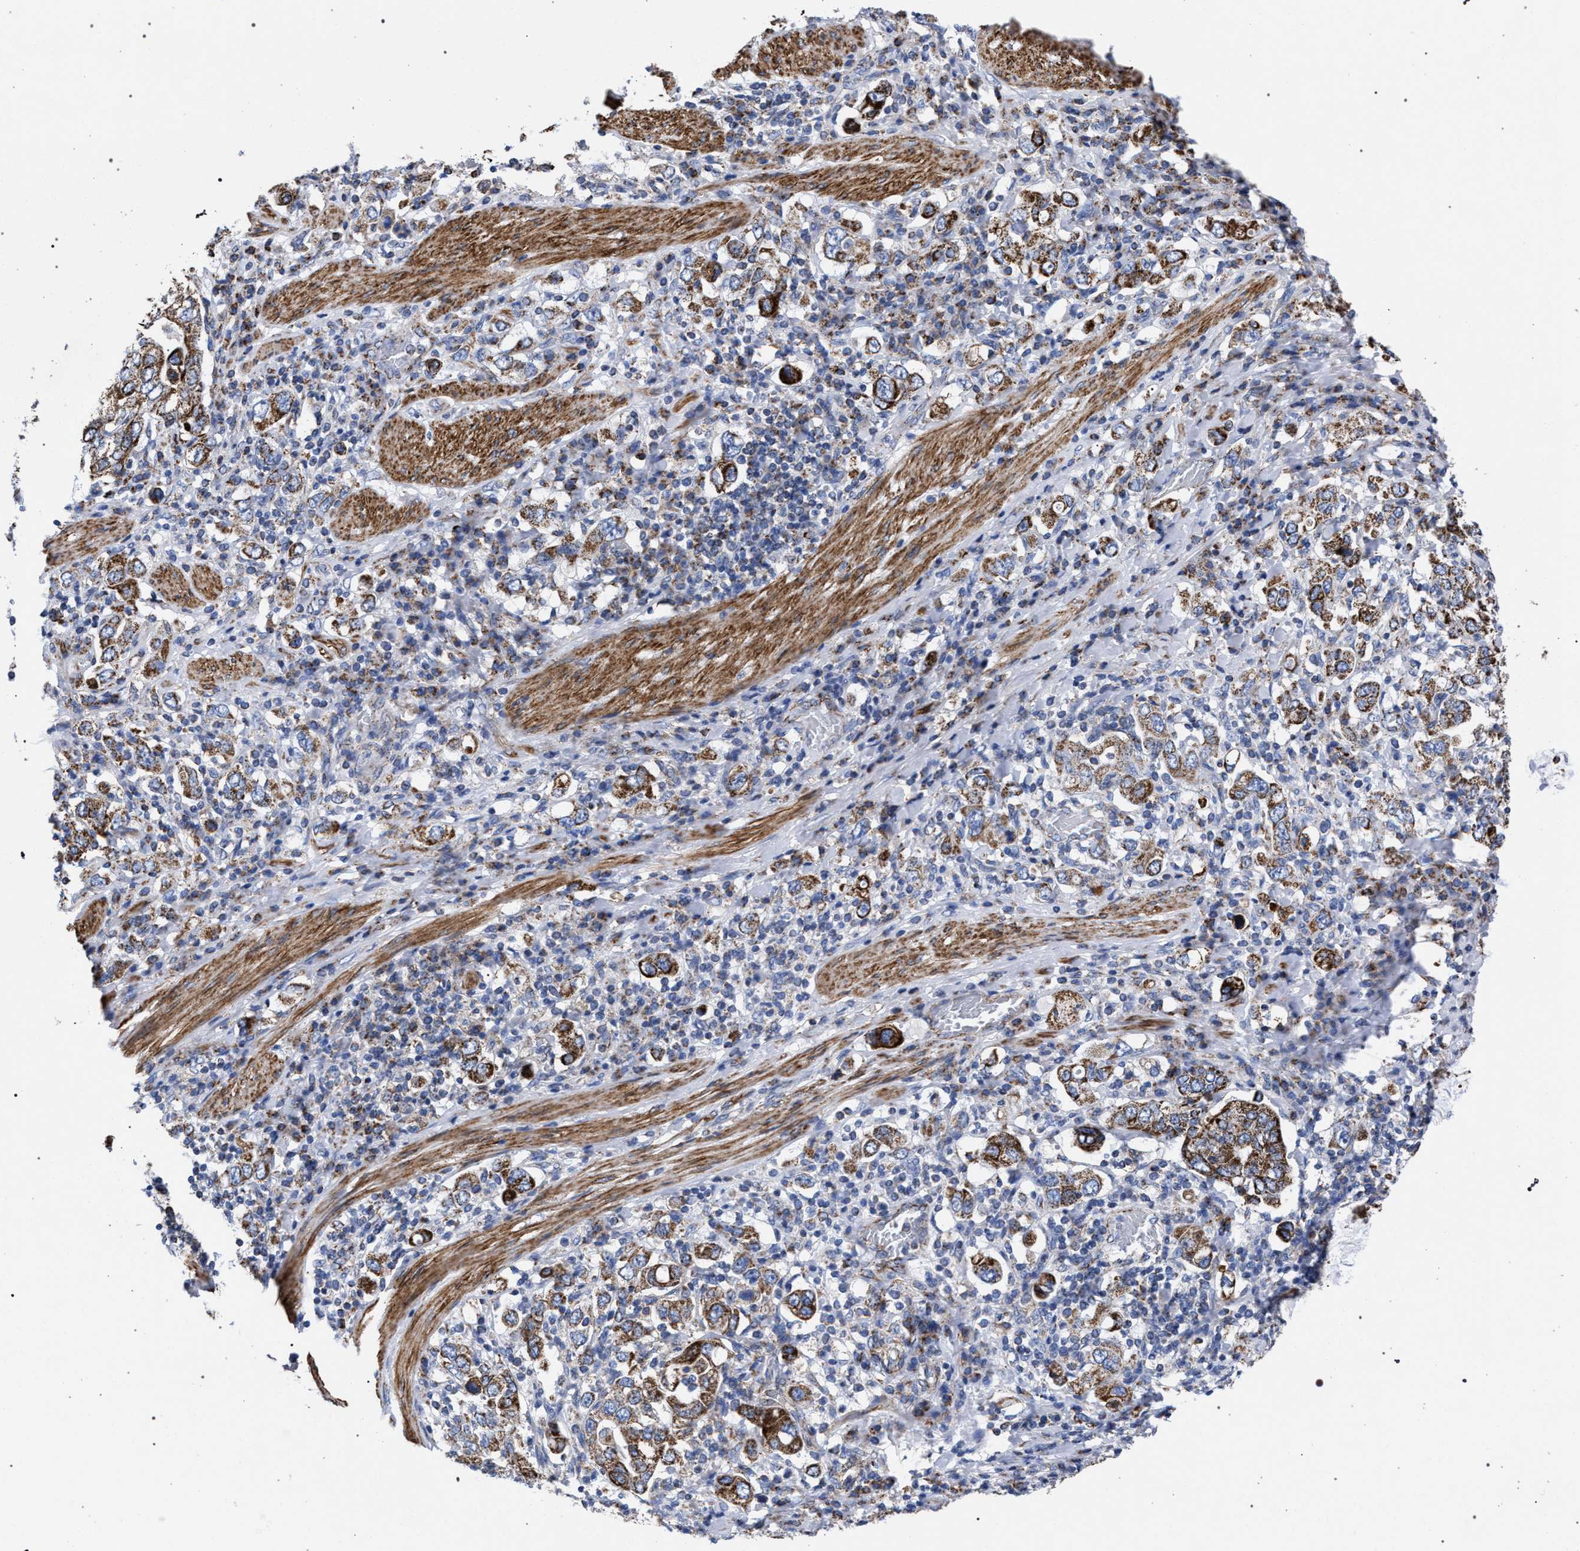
{"staining": {"intensity": "moderate", "quantity": ">75%", "location": "cytoplasmic/membranous"}, "tissue": "stomach cancer", "cell_type": "Tumor cells", "image_type": "cancer", "snomed": [{"axis": "morphology", "description": "Adenocarcinoma, NOS"}, {"axis": "topography", "description": "Stomach, upper"}], "caption": "Brown immunohistochemical staining in adenocarcinoma (stomach) shows moderate cytoplasmic/membranous positivity in about >75% of tumor cells. Nuclei are stained in blue.", "gene": "ACADS", "patient": {"sex": "male", "age": 62}}